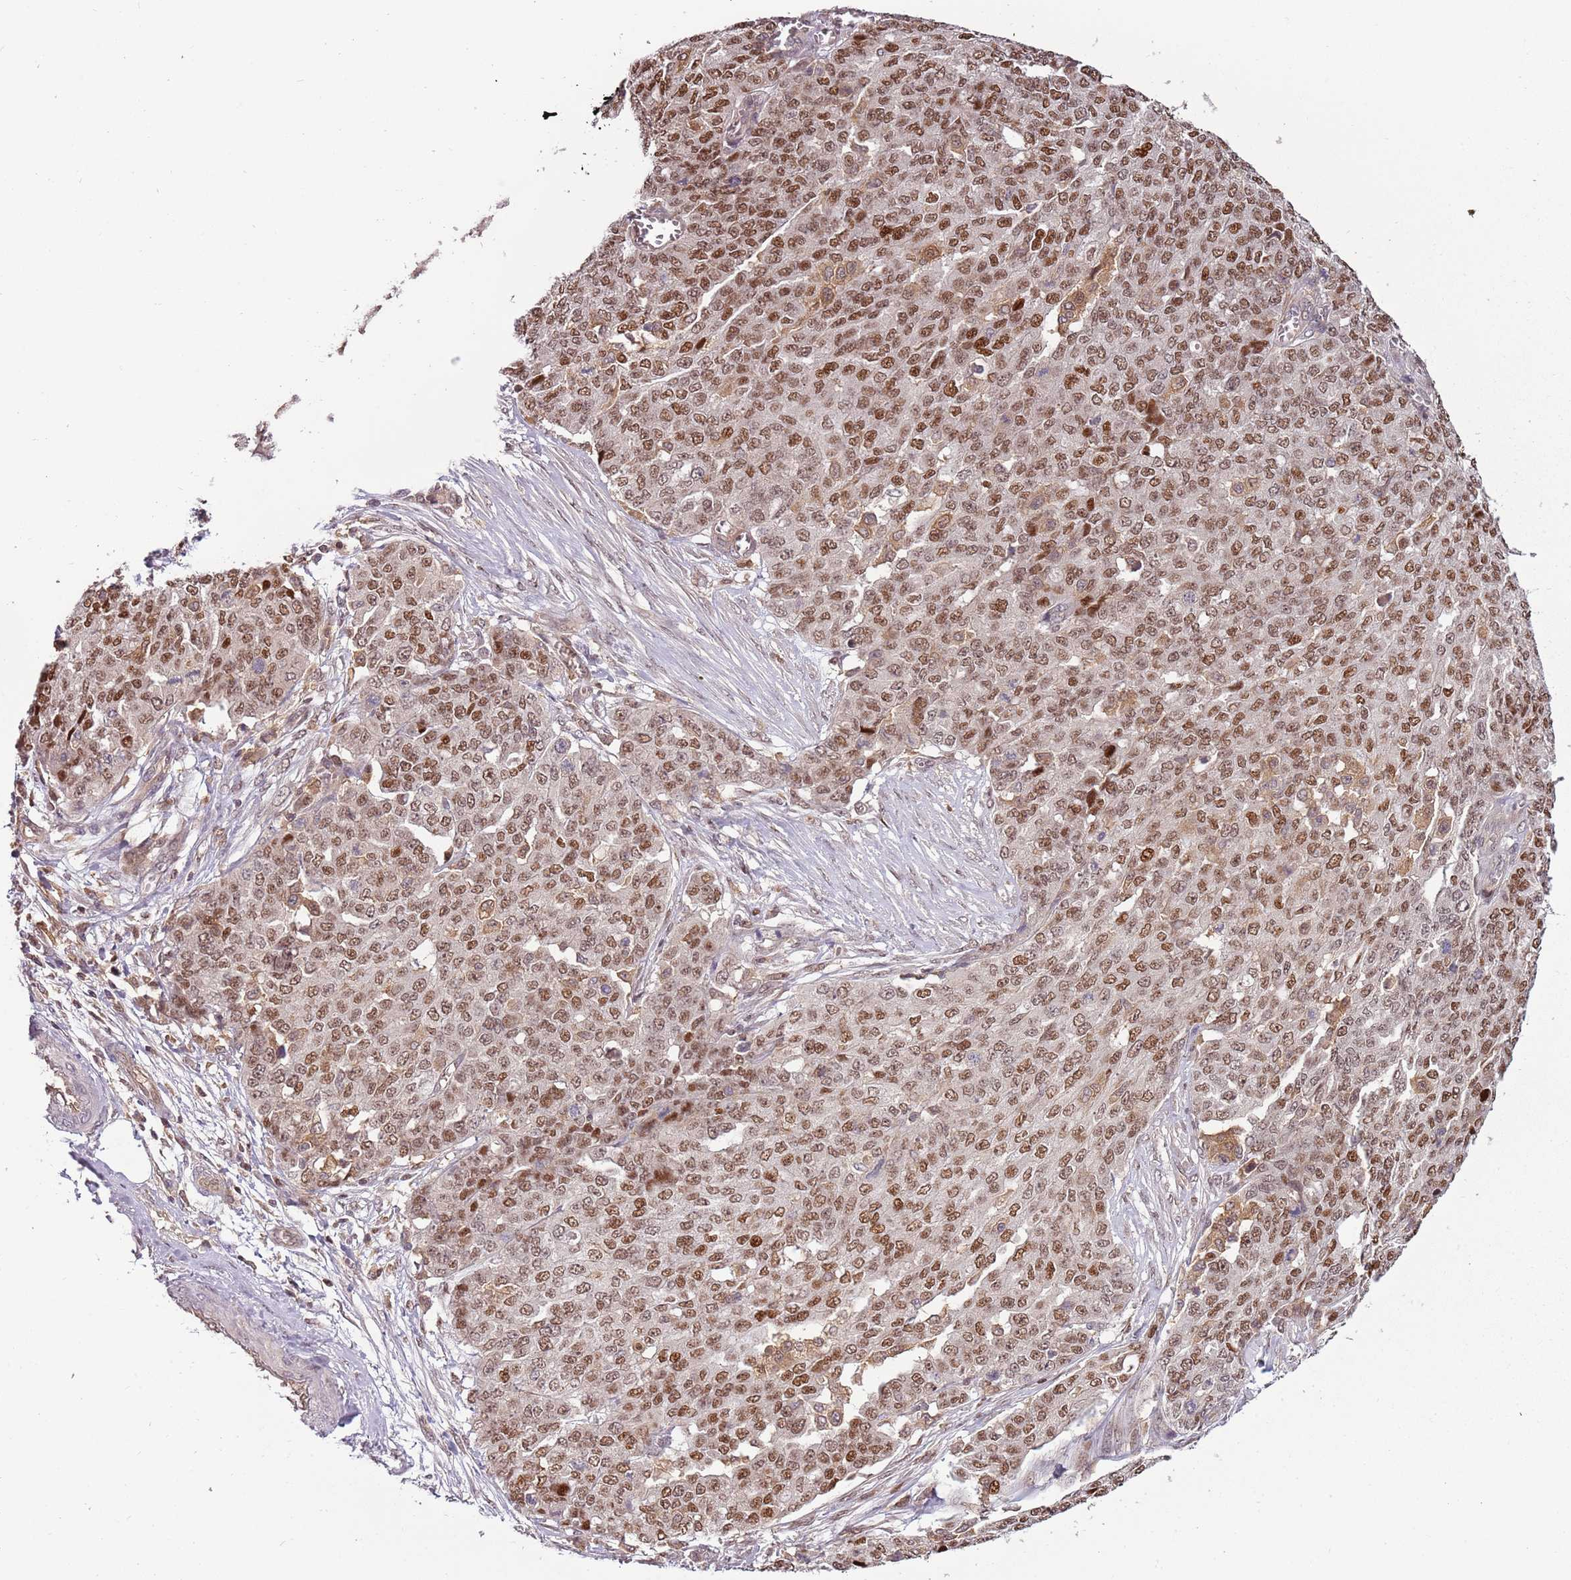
{"staining": {"intensity": "moderate", "quantity": ">75%", "location": "nuclear"}, "tissue": "ovarian cancer", "cell_type": "Tumor cells", "image_type": "cancer", "snomed": [{"axis": "morphology", "description": "Cystadenocarcinoma, serous, NOS"}, {"axis": "topography", "description": "Soft tissue"}, {"axis": "topography", "description": "Ovary"}], "caption": "There is medium levels of moderate nuclear expression in tumor cells of ovarian cancer (serous cystadenocarcinoma), as demonstrated by immunohistochemical staining (brown color).", "gene": "GSTO2", "patient": {"sex": "female", "age": 57}}